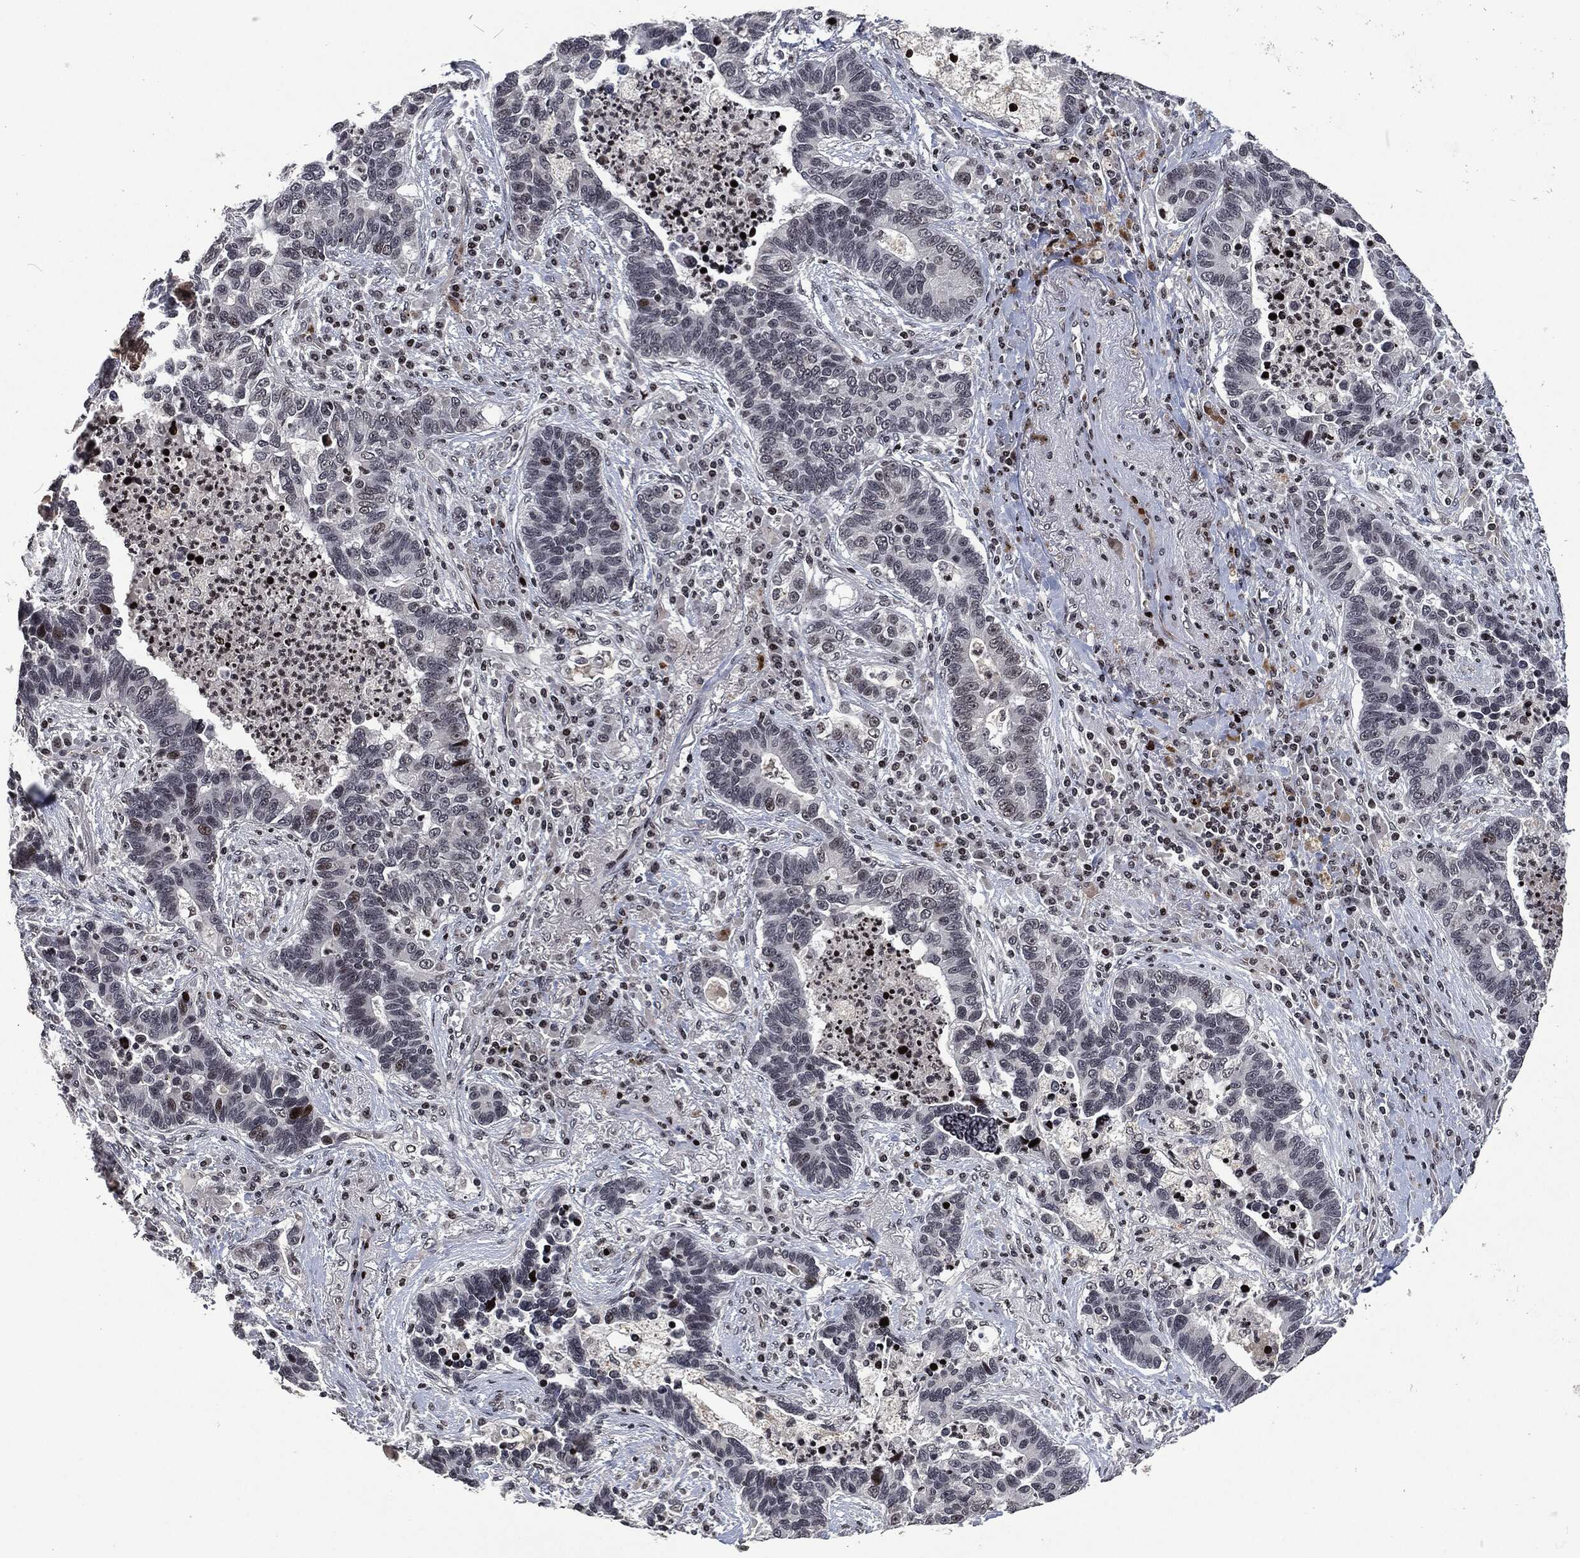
{"staining": {"intensity": "negative", "quantity": "none", "location": "none"}, "tissue": "lung cancer", "cell_type": "Tumor cells", "image_type": "cancer", "snomed": [{"axis": "morphology", "description": "Adenocarcinoma, NOS"}, {"axis": "topography", "description": "Lung"}], "caption": "IHC of lung cancer (adenocarcinoma) demonstrates no expression in tumor cells.", "gene": "EGFR", "patient": {"sex": "female", "age": 57}}